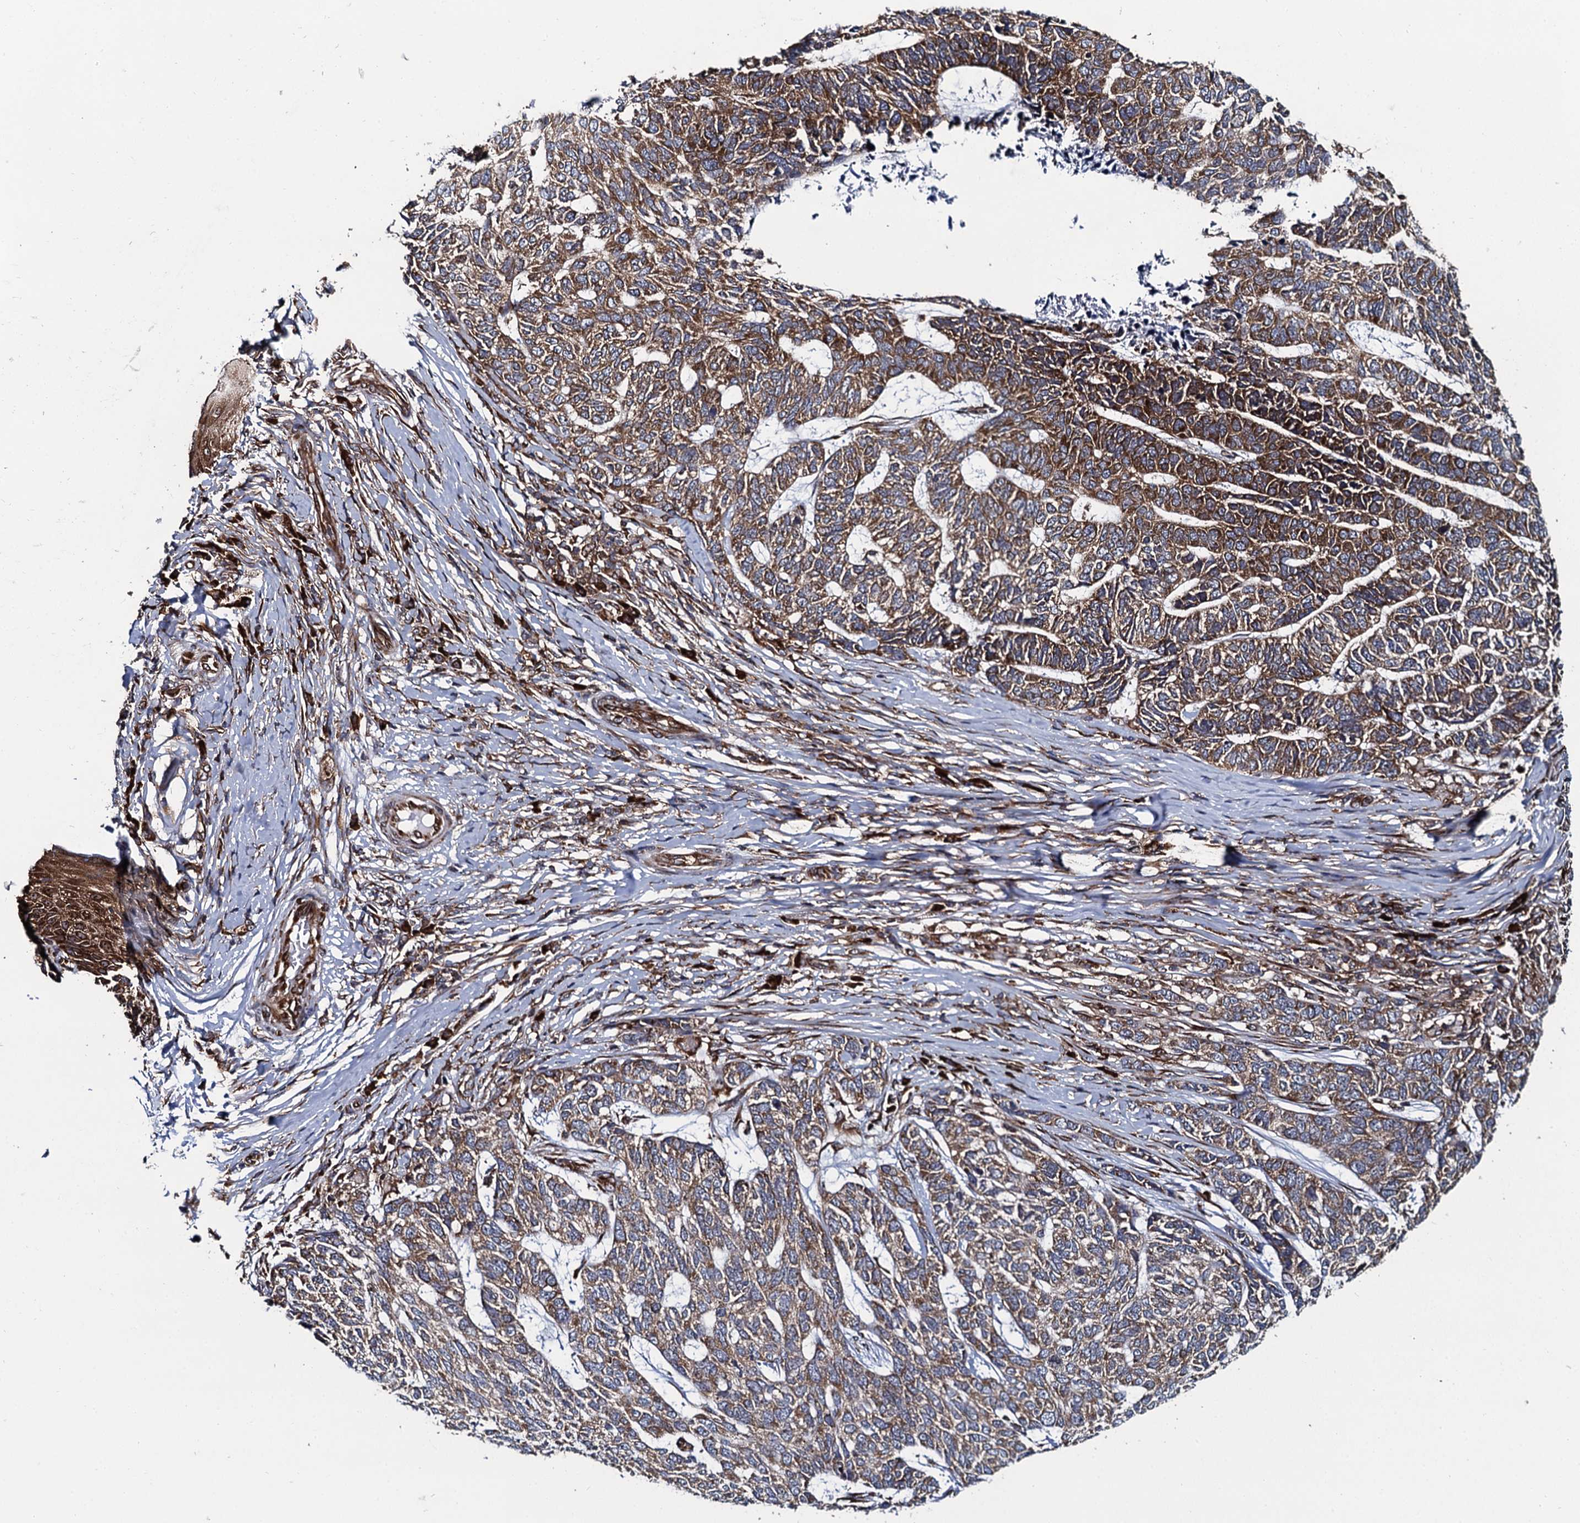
{"staining": {"intensity": "moderate", "quantity": "25%-75%", "location": "cytoplasmic/membranous"}, "tissue": "skin cancer", "cell_type": "Tumor cells", "image_type": "cancer", "snomed": [{"axis": "morphology", "description": "Basal cell carcinoma"}, {"axis": "topography", "description": "Skin"}], "caption": "IHC of skin basal cell carcinoma displays medium levels of moderate cytoplasmic/membranous staining in approximately 25%-75% of tumor cells.", "gene": "SPTY2D1", "patient": {"sex": "female", "age": 65}}